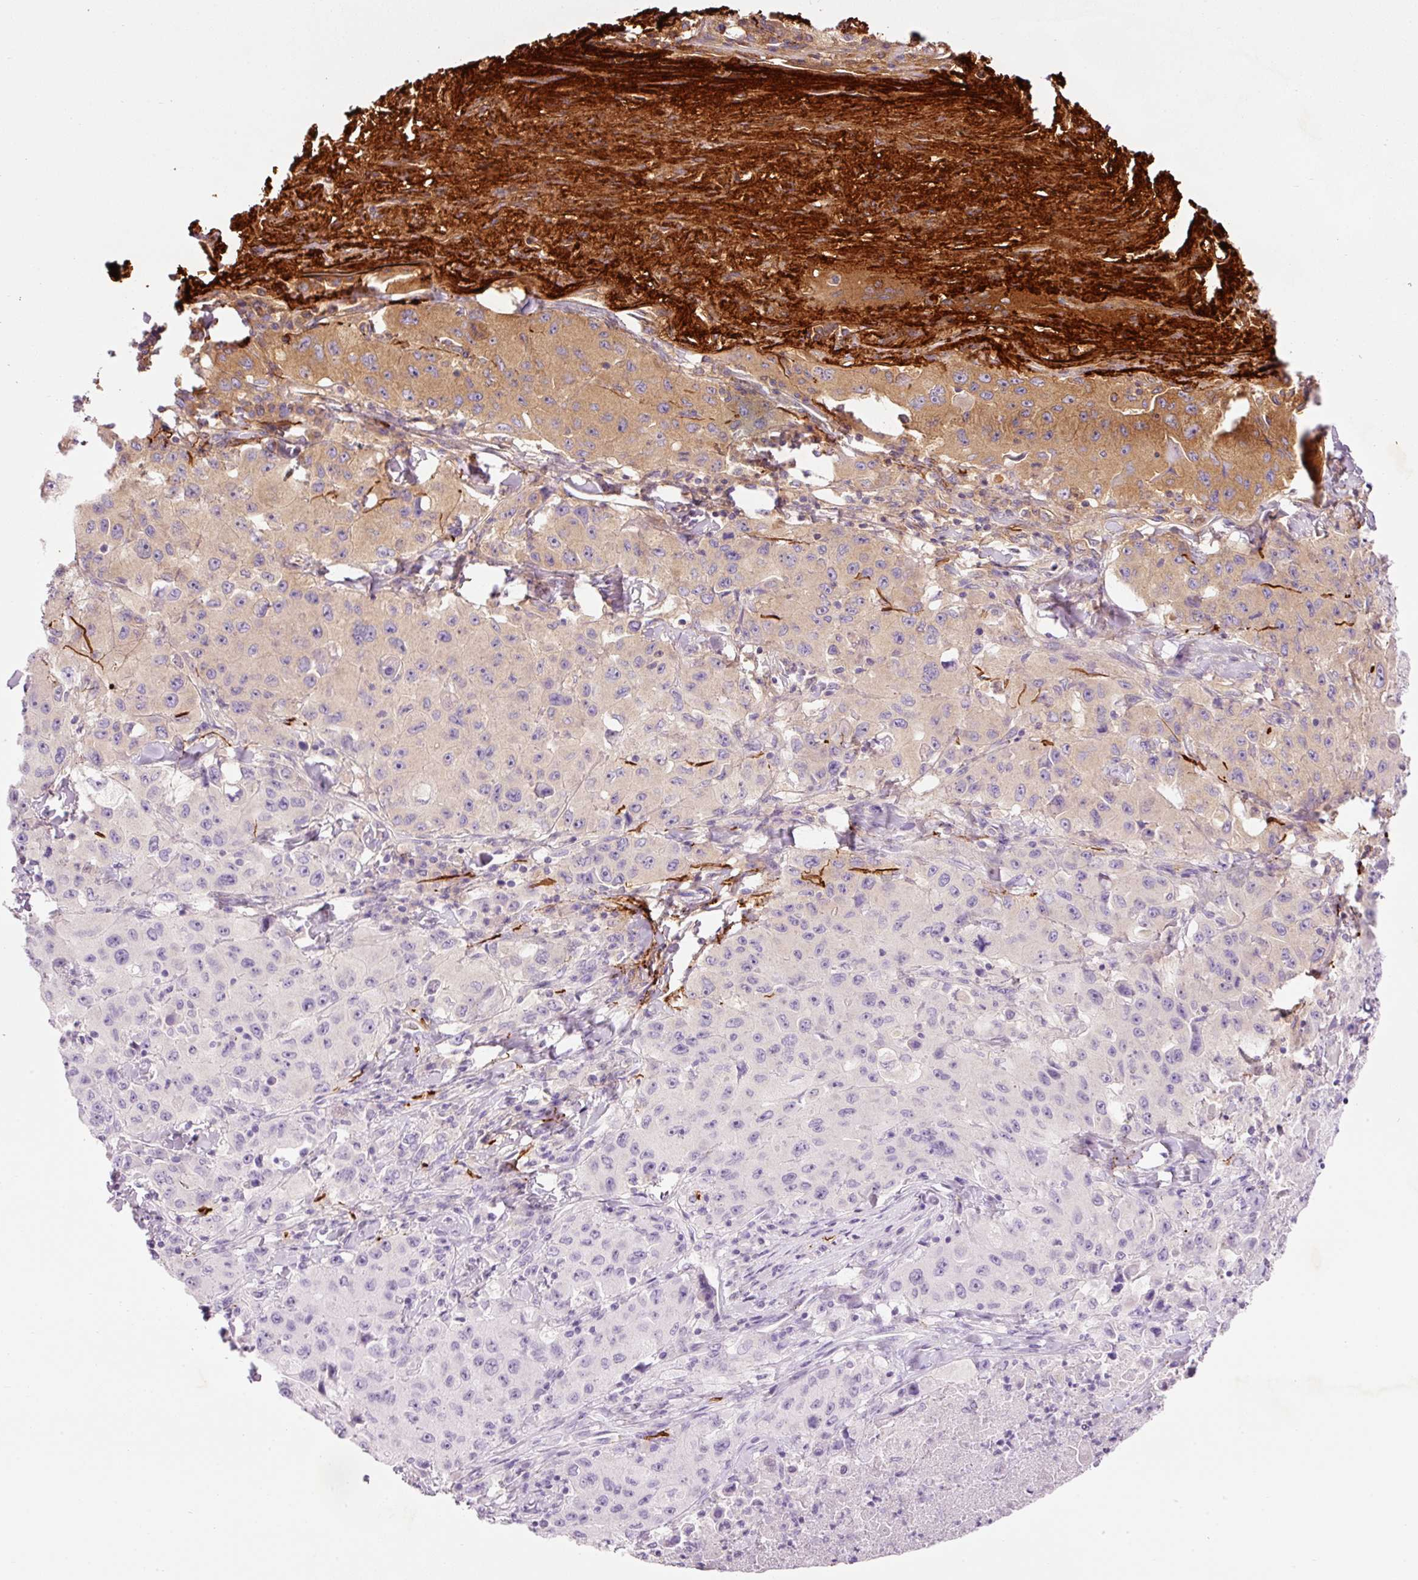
{"staining": {"intensity": "weak", "quantity": "<25%", "location": "cytoplasmic/membranous"}, "tissue": "lung cancer", "cell_type": "Tumor cells", "image_type": "cancer", "snomed": [{"axis": "morphology", "description": "Squamous cell carcinoma, NOS"}, {"axis": "topography", "description": "Lung"}], "caption": "Immunohistochemistry (IHC) image of human lung cancer (squamous cell carcinoma) stained for a protein (brown), which reveals no positivity in tumor cells. (Stains: DAB (3,3'-diaminobenzidine) IHC with hematoxylin counter stain, Microscopy: brightfield microscopy at high magnification).", "gene": "MFAP4", "patient": {"sex": "male", "age": 63}}